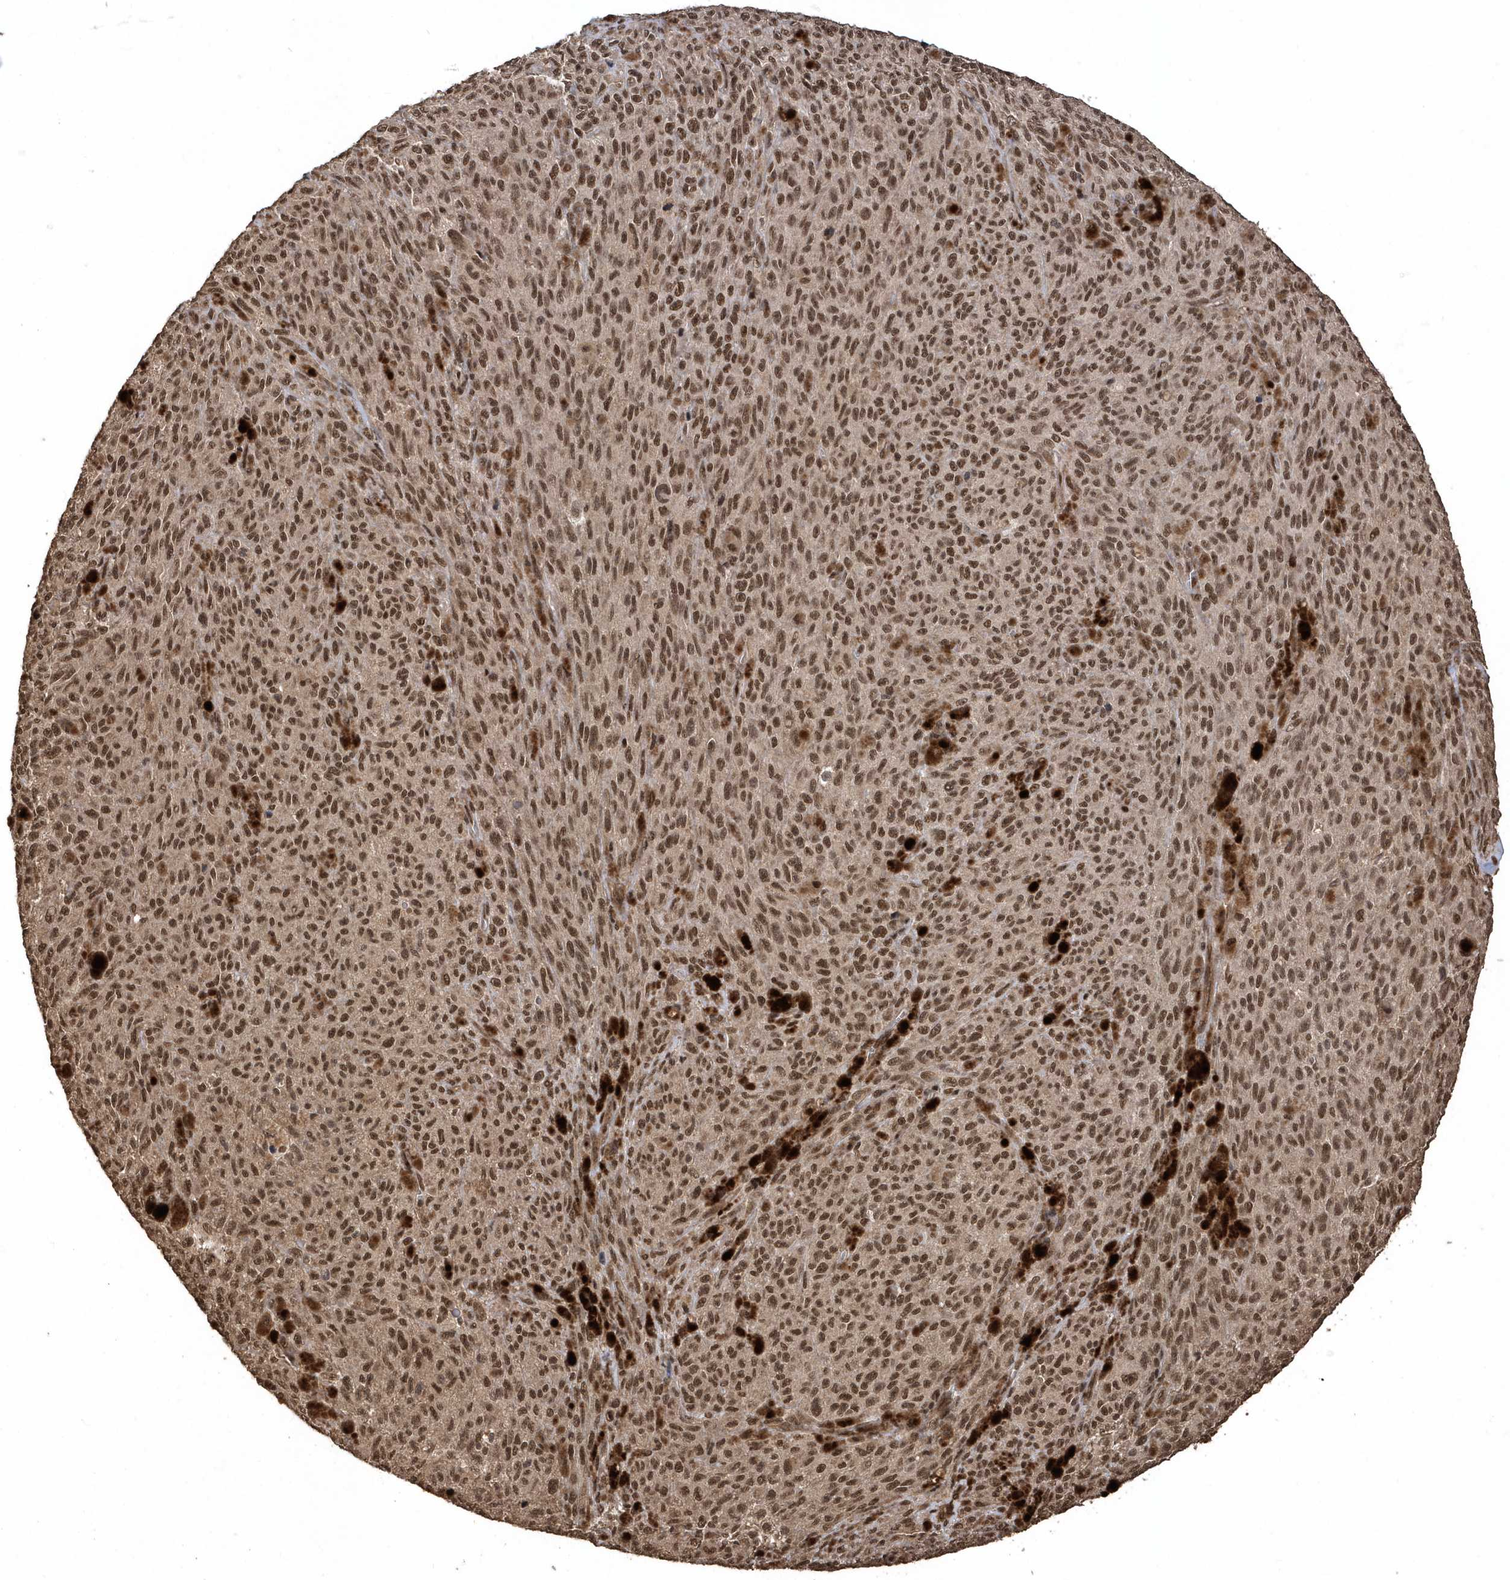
{"staining": {"intensity": "moderate", "quantity": ">75%", "location": "nuclear"}, "tissue": "melanoma", "cell_type": "Tumor cells", "image_type": "cancer", "snomed": [{"axis": "morphology", "description": "Malignant melanoma, NOS"}, {"axis": "topography", "description": "Skin"}], "caption": "Moderate nuclear protein positivity is present in about >75% of tumor cells in melanoma. The protein of interest is shown in brown color, while the nuclei are stained blue.", "gene": "INTS12", "patient": {"sex": "female", "age": 82}}